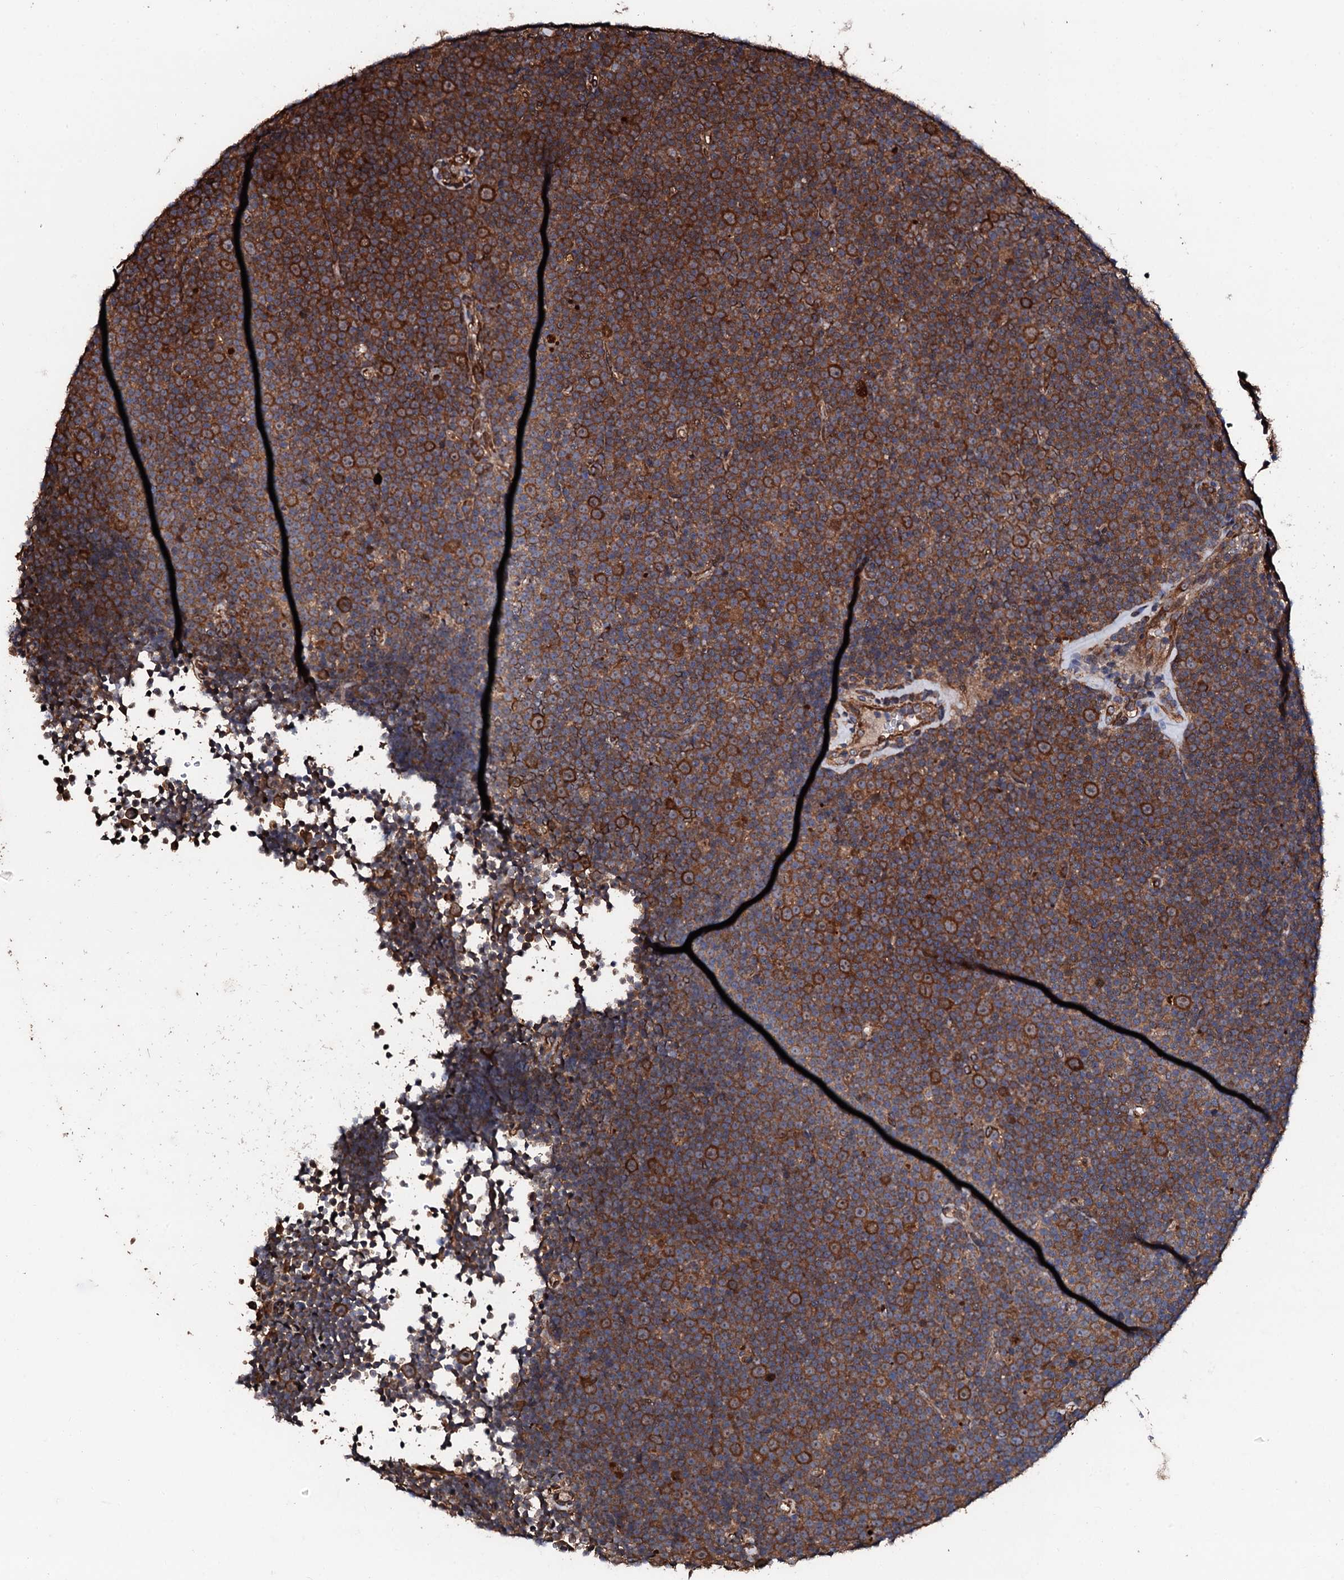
{"staining": {"intensity": "strong", "quantity": ">75%", "location": "cytoplasmic/membranous"}, "tissue": "lymphoma", "cell_type": "Tumor cells", "image_type": "cancer", "snomed": [{"axis": "morphology", "description": "Malignant lymphoma, non-Hodgkin's type, Low grade"}, {"axis": "topography", "description": "Lymph node"}], "caption": "Strong cytoplasmic/membranous positivity is present in about >75% of tumor cells in lymphoma. (Stains: DAB in brown, nuclei in blue, Microscopy: brightfield microscopy at high magnification).", "gene": "CKAP5", "patient": {"sex": "female", "age": 67}}